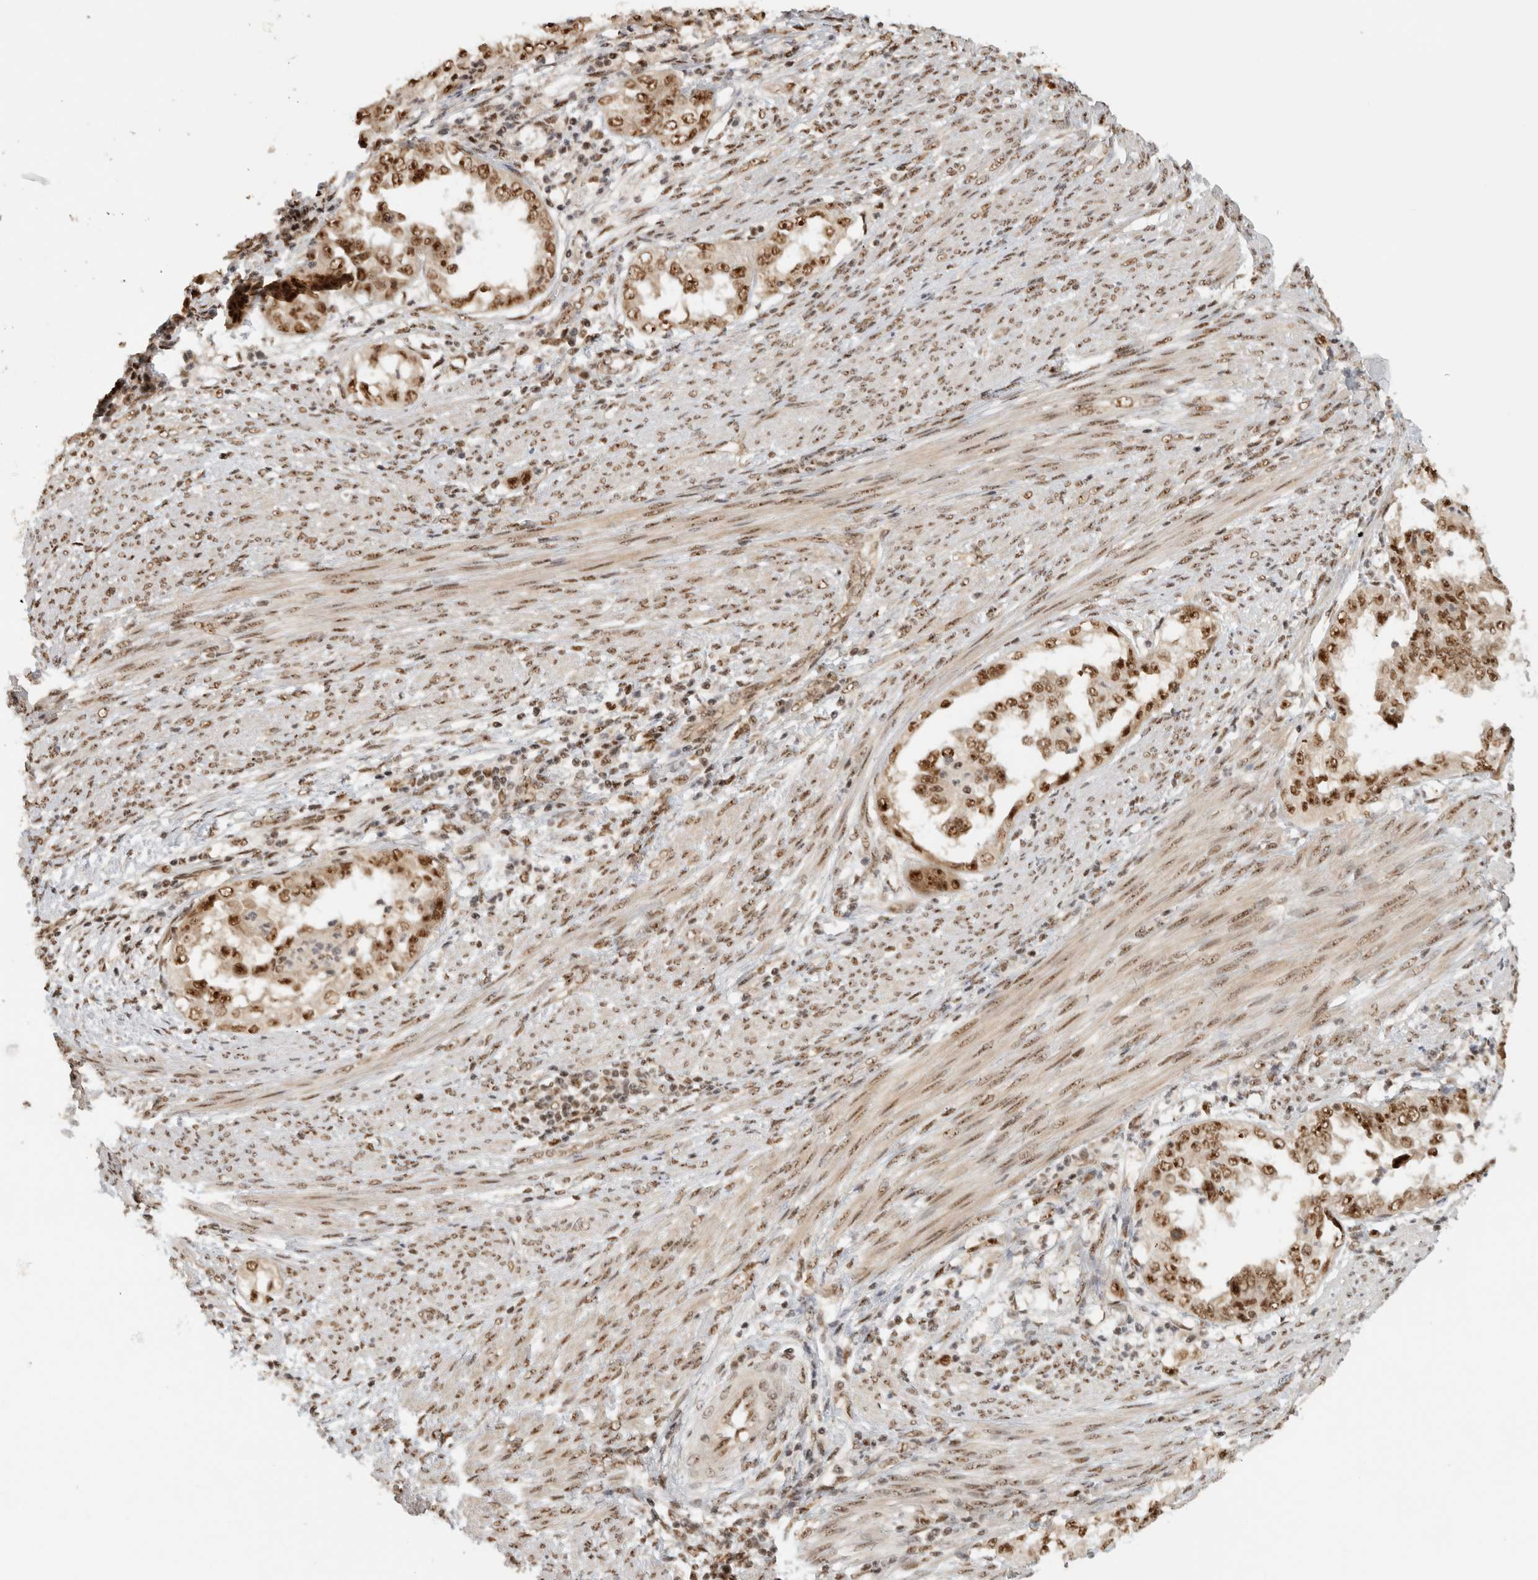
{"staining": {"intensity": "moderate", "quantity": ">75%", "location": "nuclear"}, "tissue": "endometrial cancer", "cell_type": "Tumor cells", "image_type": "cancer", "snomed": [{"axis": "morphology", "description": "Adenocarcinoma, NOS"}, {"axis": "topography", "description": "Endometrium"}], "caption": "Endometrial adenocarcinoma stained with a brown dye reveals moderate nuclear positive expression in about >75% of tumor cells.", "gene": "EBNA1BP2", "patient": {"sex": "female", "age": 85}}